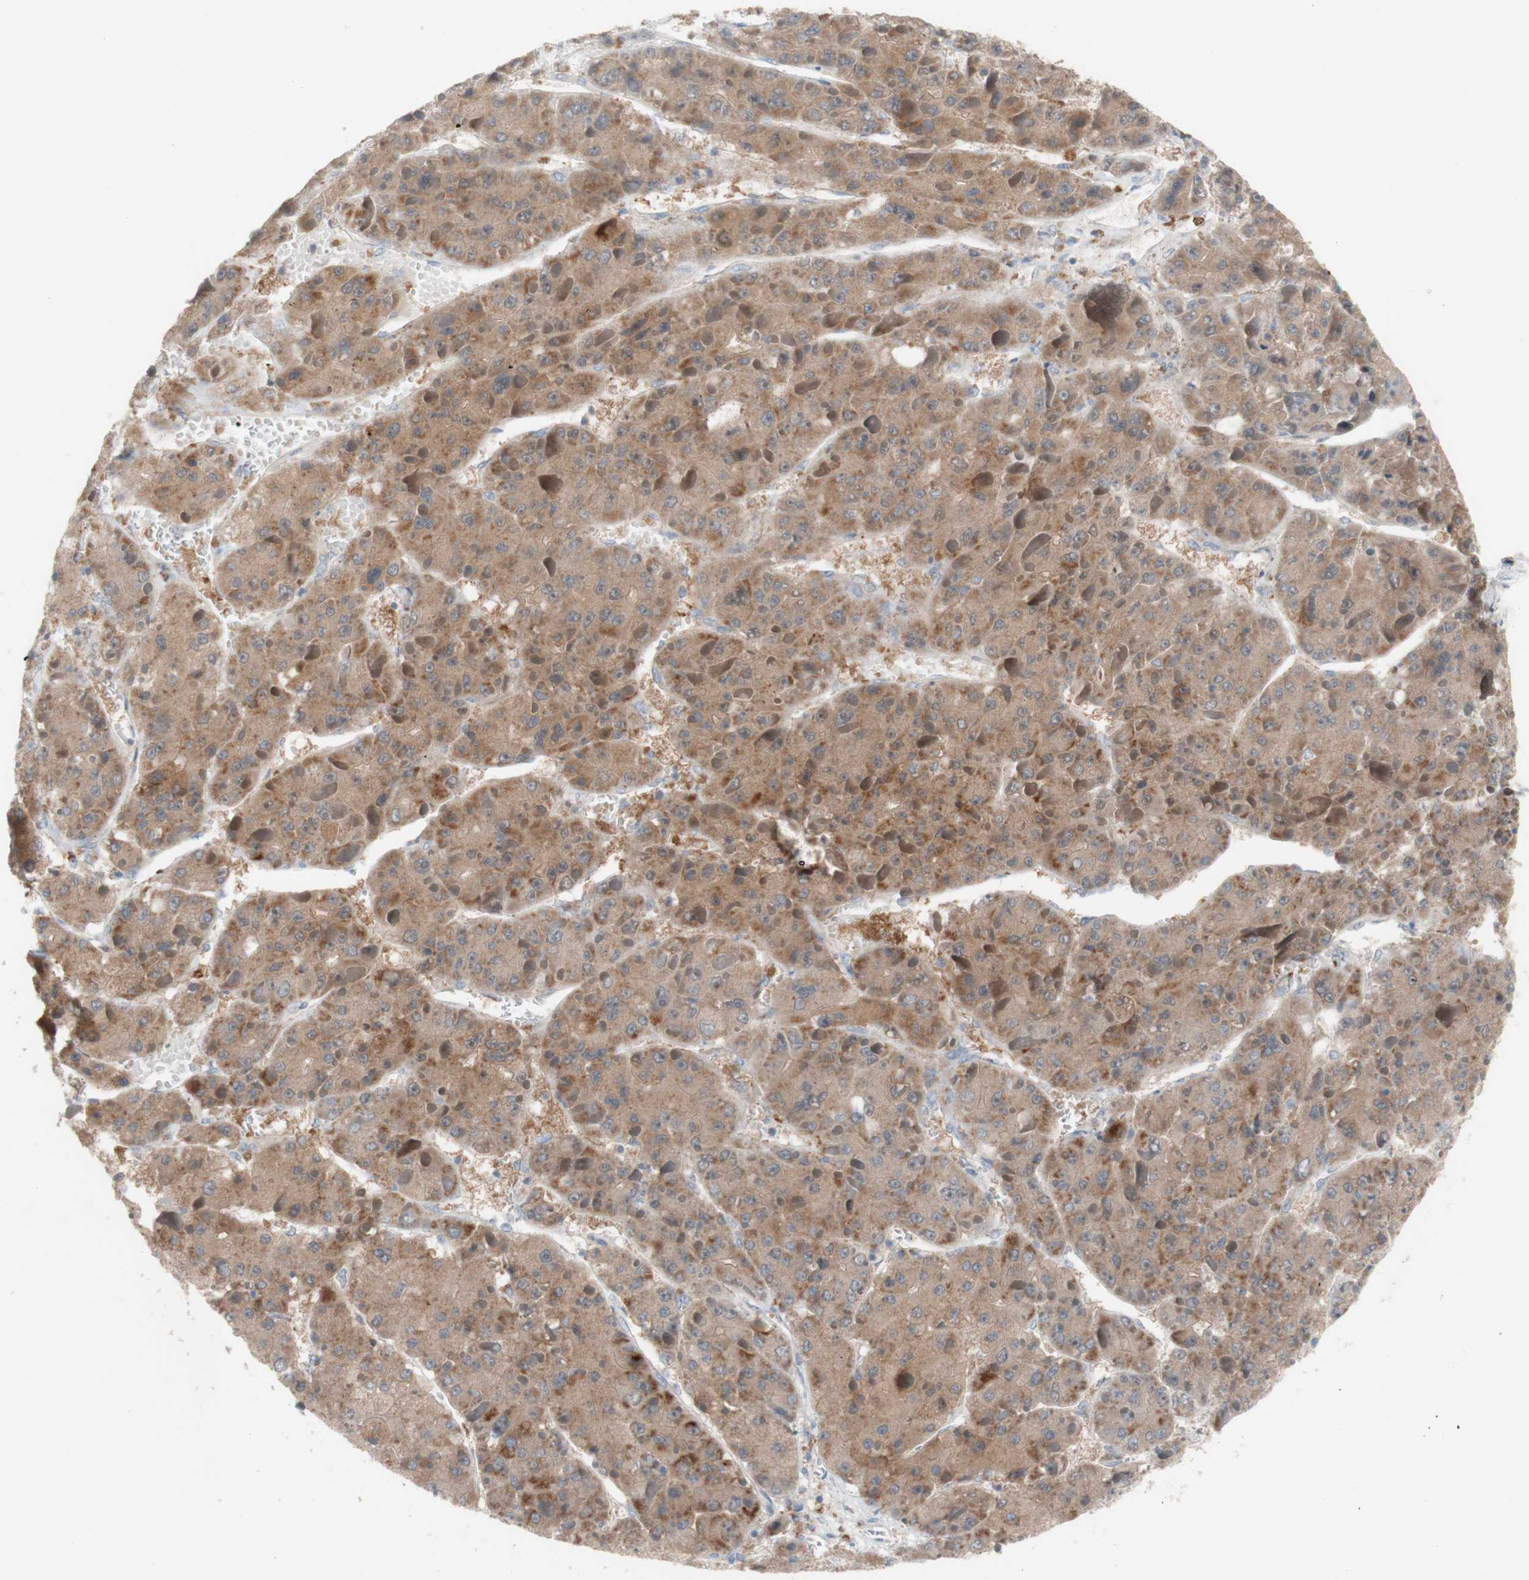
{"staining": {"intensity": "moderate", "quantity": ">75%", "location": "cytoplasmic/membranous"}, "tissue": "liver cancer", "cell_type": "Tumor cells", "image_type": "cancer", "snomed": [{"axis": "morphology", "description": "Carcinoma, Hepatocellular, NOS"}, {"axis": "topography", "description": "Liver"}], "caption": "Protein expression analysis of human liver hepatocellular carcinoma reveals moderate cytoplasmic/membranous staining in about >75% of tumor cells. (DAB IHC, brown staining for protein, blue staining for nuclei).", "gene": "PEX2", "patient": {"sex": "female", "age": 73}}